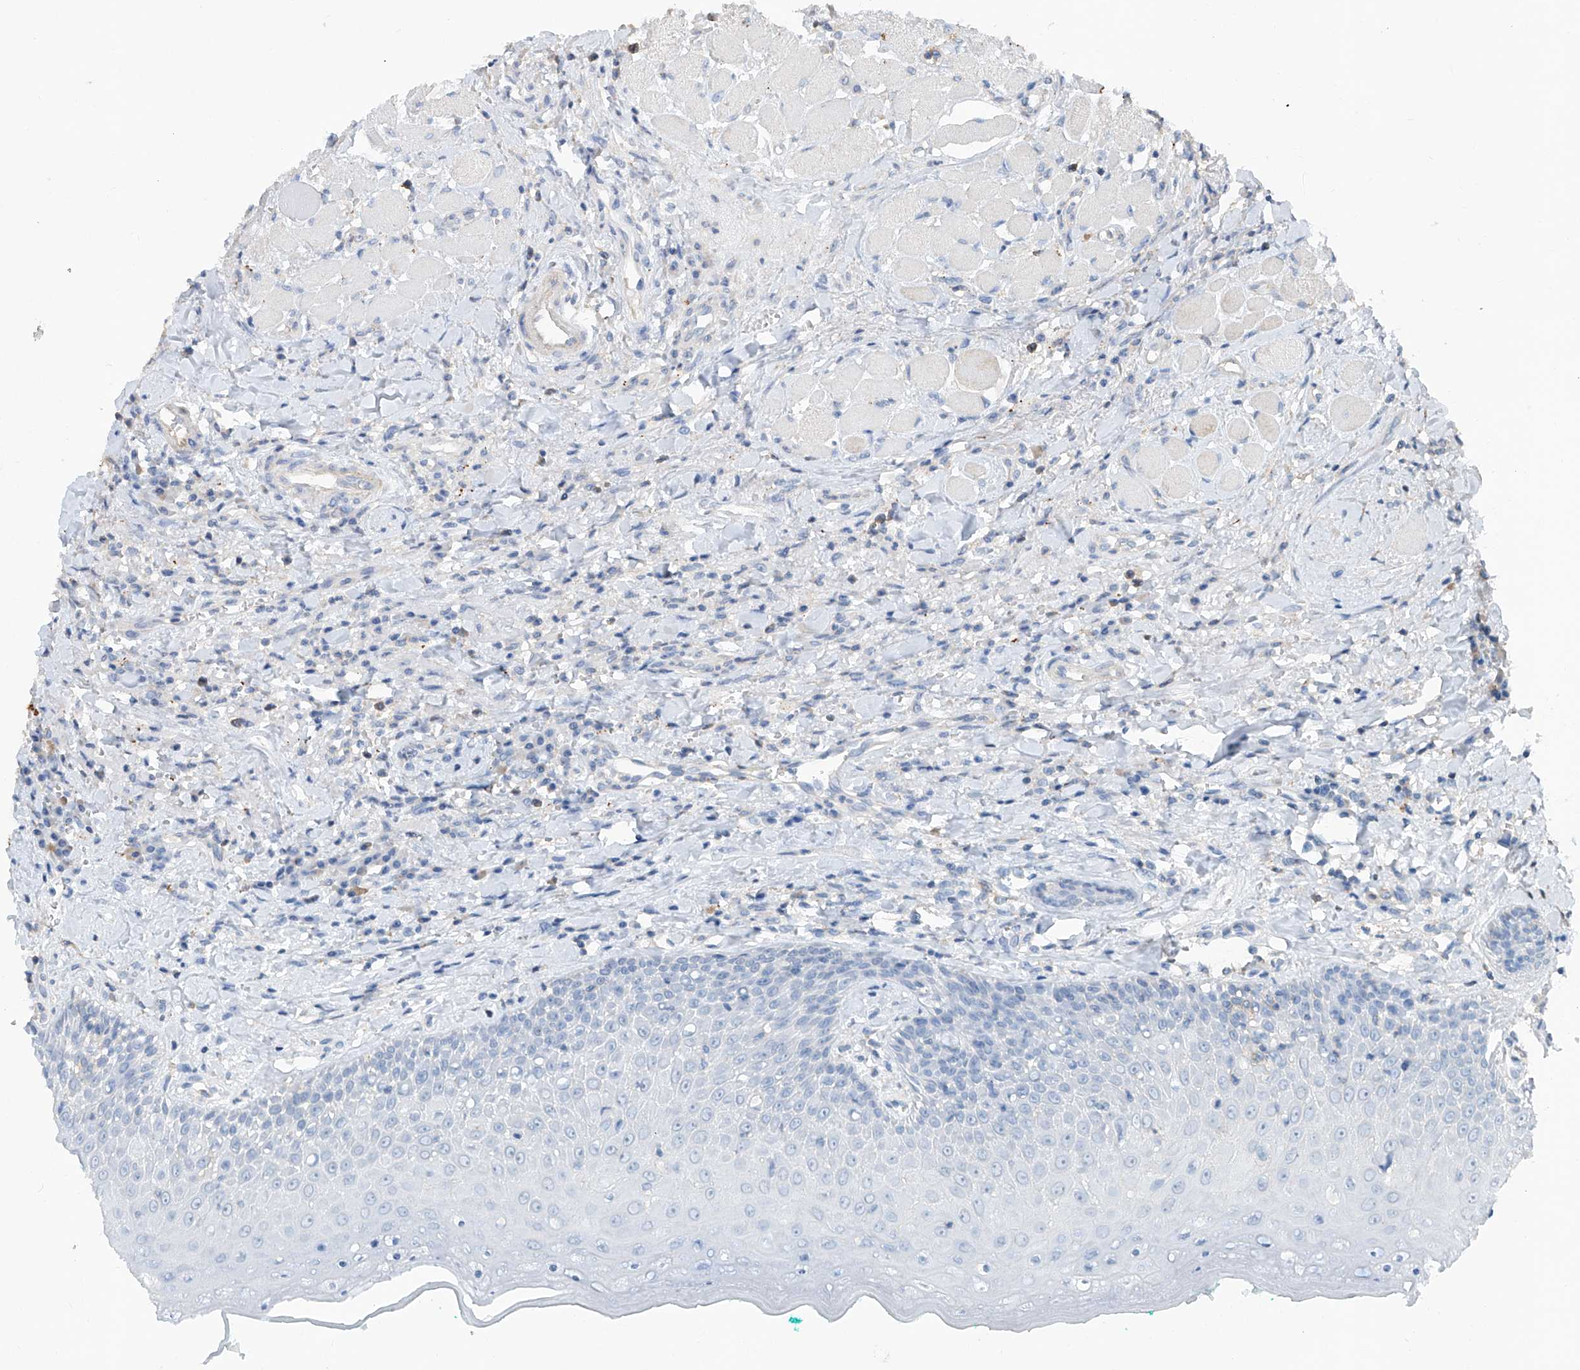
{"staining": {"intensity": "negative", "quantity": "none", "location": "none"}, "tissue": "oral mucosa", "cell_type": "Squamous epithelial cells", "image_type": "normal", "snomed": [{"axis": "morphology", "description": "Normal tissue, NOS"}, {"axis": "topography", "description": "Oral tissue"}], "caption": "Histopathology image shows no protein positivity in squamous epithelial cells of normal oral mucosa. The staining was performed using DAB to visualize the protein expression in brown, while the nuclei were stained in blue with hematoxylin (Magnification: 20x).", "gene": "ANKRD34A", "patient": {"sex": "female", "age": 70}}